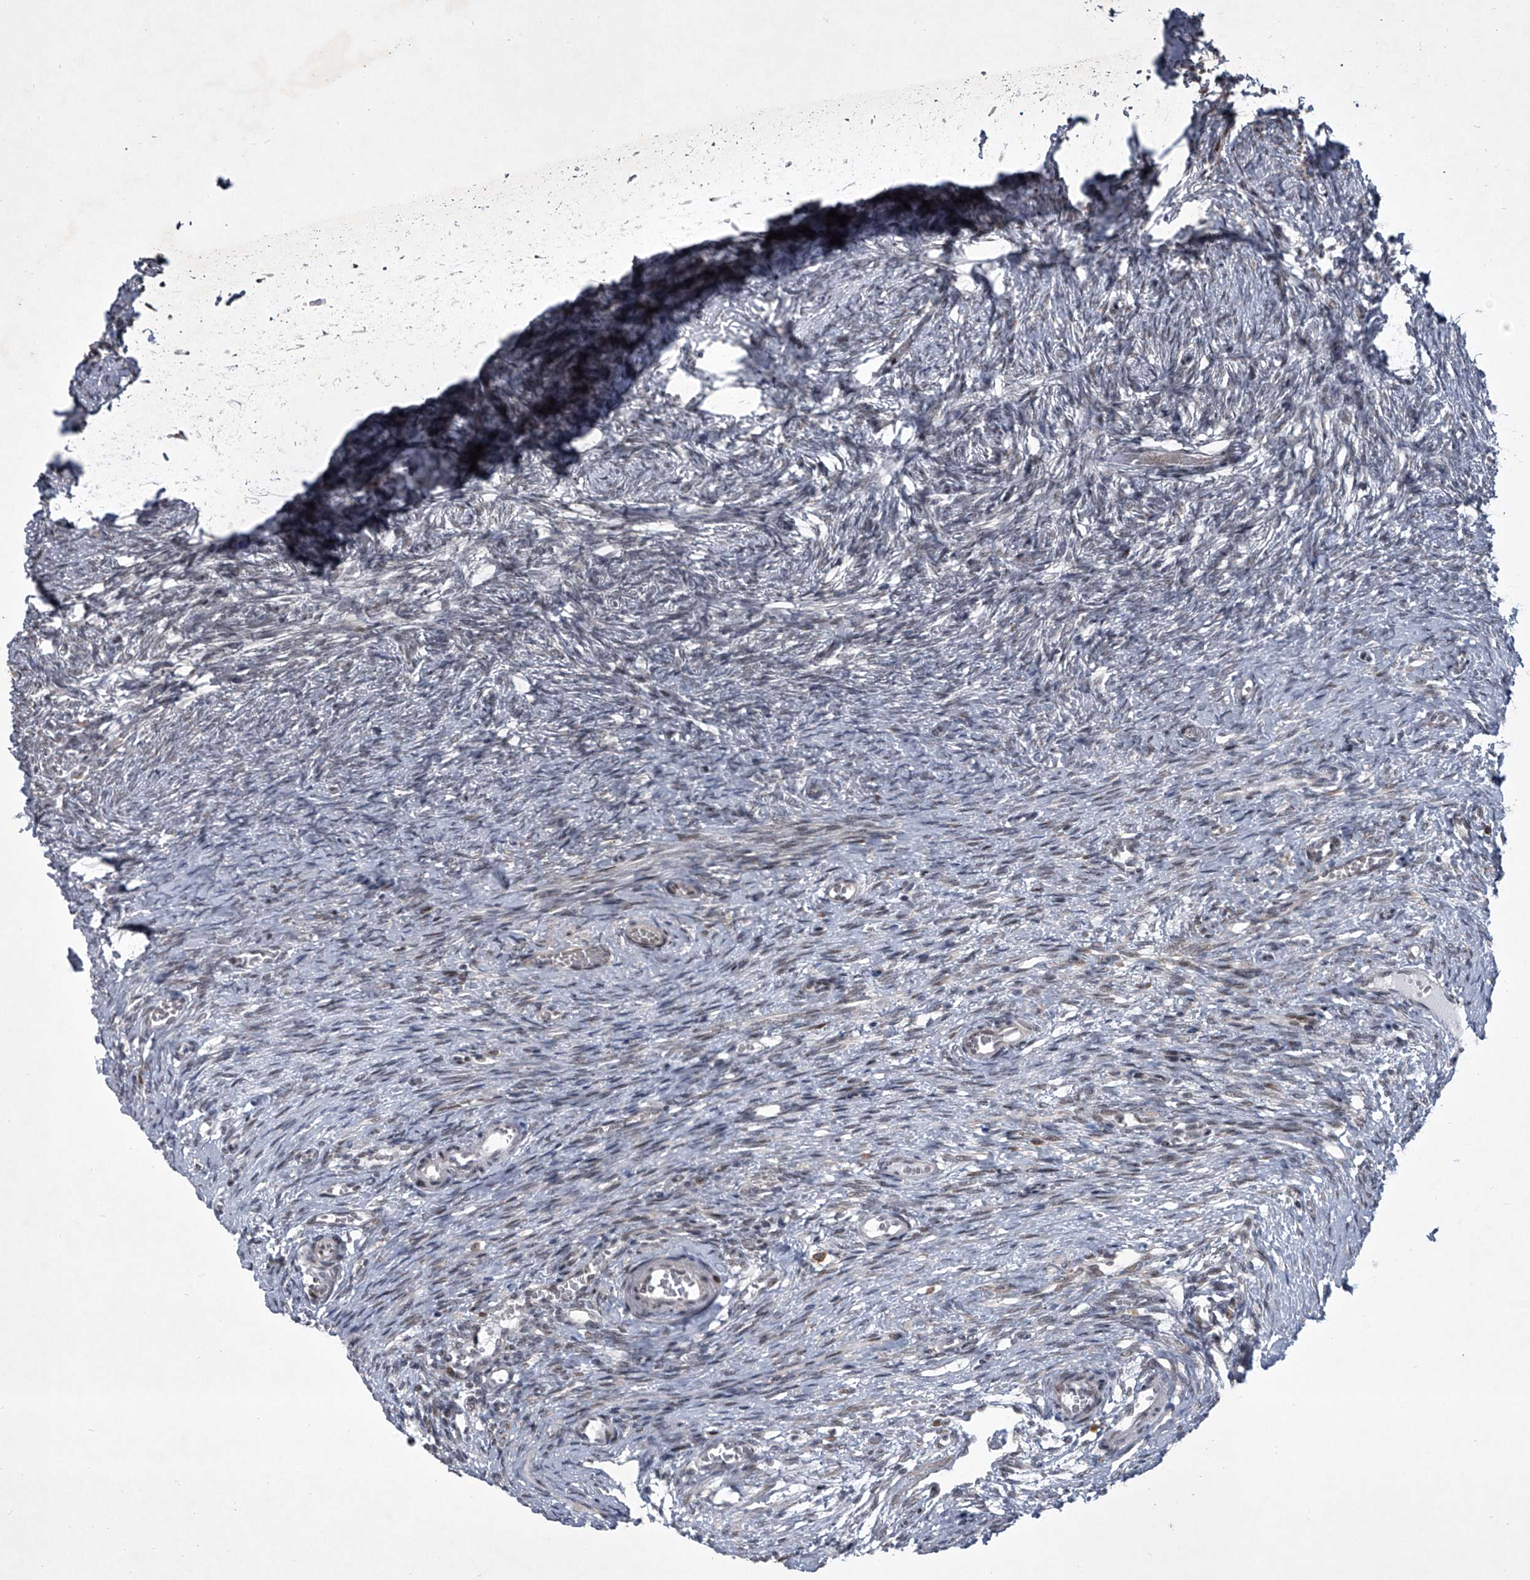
{"staining": {"intensity": "negative", "quantity": "none", "location": "none"}, "tissue": "ovary", "cell_type": "Ovarian stroma cells", "image_type": "normal", "snomed": [{"axis": "morphology", "description": "Adenocarcinoma, NOS"}, {"axis": "topography", "description": "Endometrium"}], "caption": "Immunohistochemistry photomicrograph of unremarkable ovary stained for a protein (brown), which demonstrates no expression in ovarian stroma cells. (DAB immunohistochemistry (IHC), high magnification).", "gene": "MLLT1", "patient": {"sex": "female", "age": 32}}